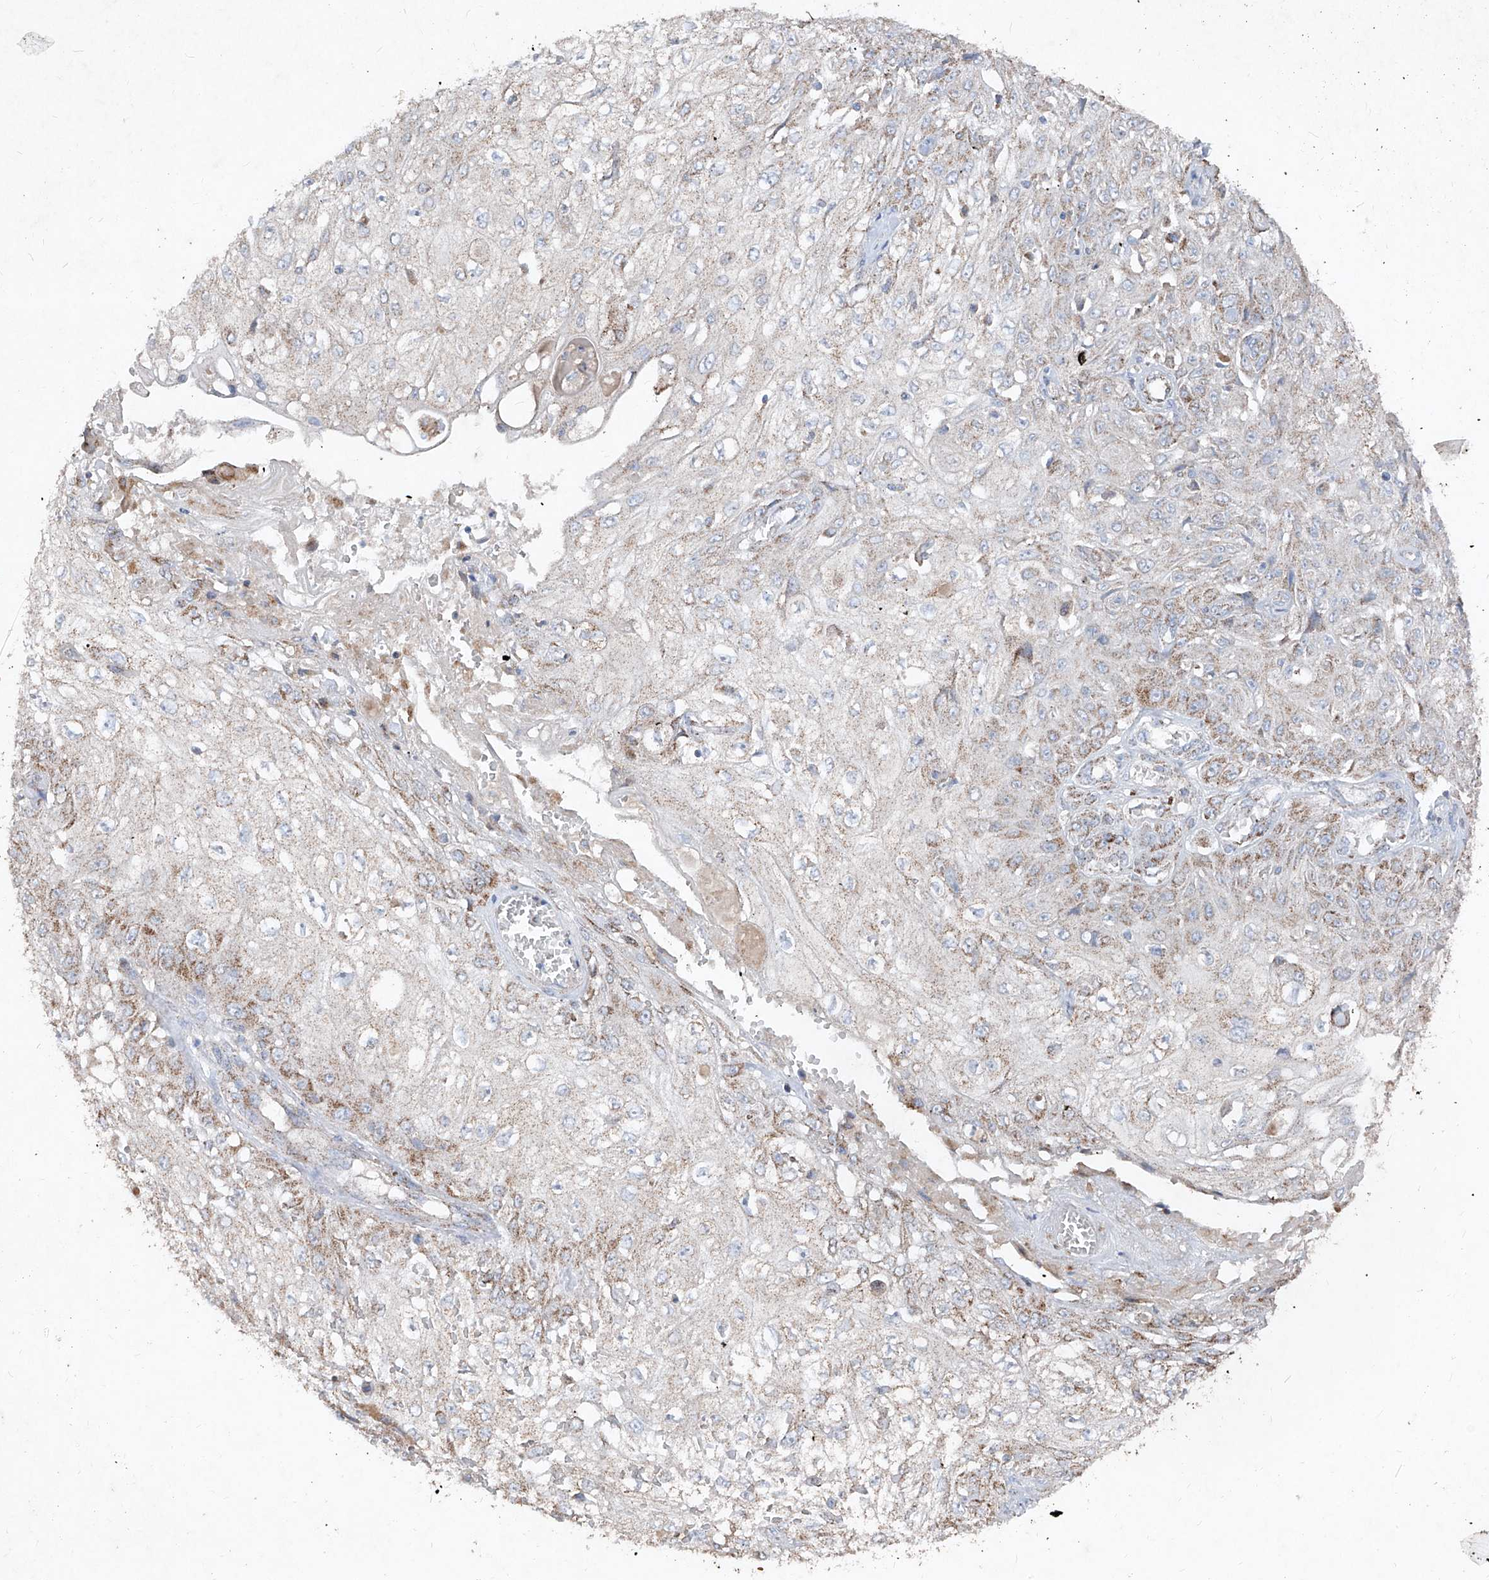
{"staining": {"intensity": "weak", "quantity": "<25%", "location": "cytoplasmic/membranous"}, "tissue": "skin cancer", "cell_type": "Tumor cells", "image_type": "cancer", "snomed": [{"axis": "morphology", "description": "Squamous cell carcinoma, NOS"}, {"axis": "morphology", "description": "Squamous cell carcinoma, metastatic, NOS"}, {"axis": "topography", "description": "Skin"}, {"axis": "topography", "description": "Lymph node"}], "caption": "A high-resolution image shows immunohistochemistry (IHC) staining of metastatic squamous cell carcinoma (skin), which displays no significant positivity in tumor cells. (DAB immunohistochemistry (IHC) with hematoxylin counter stain).", "gene": "ABCD3", "patient": {"sex": "male", "age": 75}}